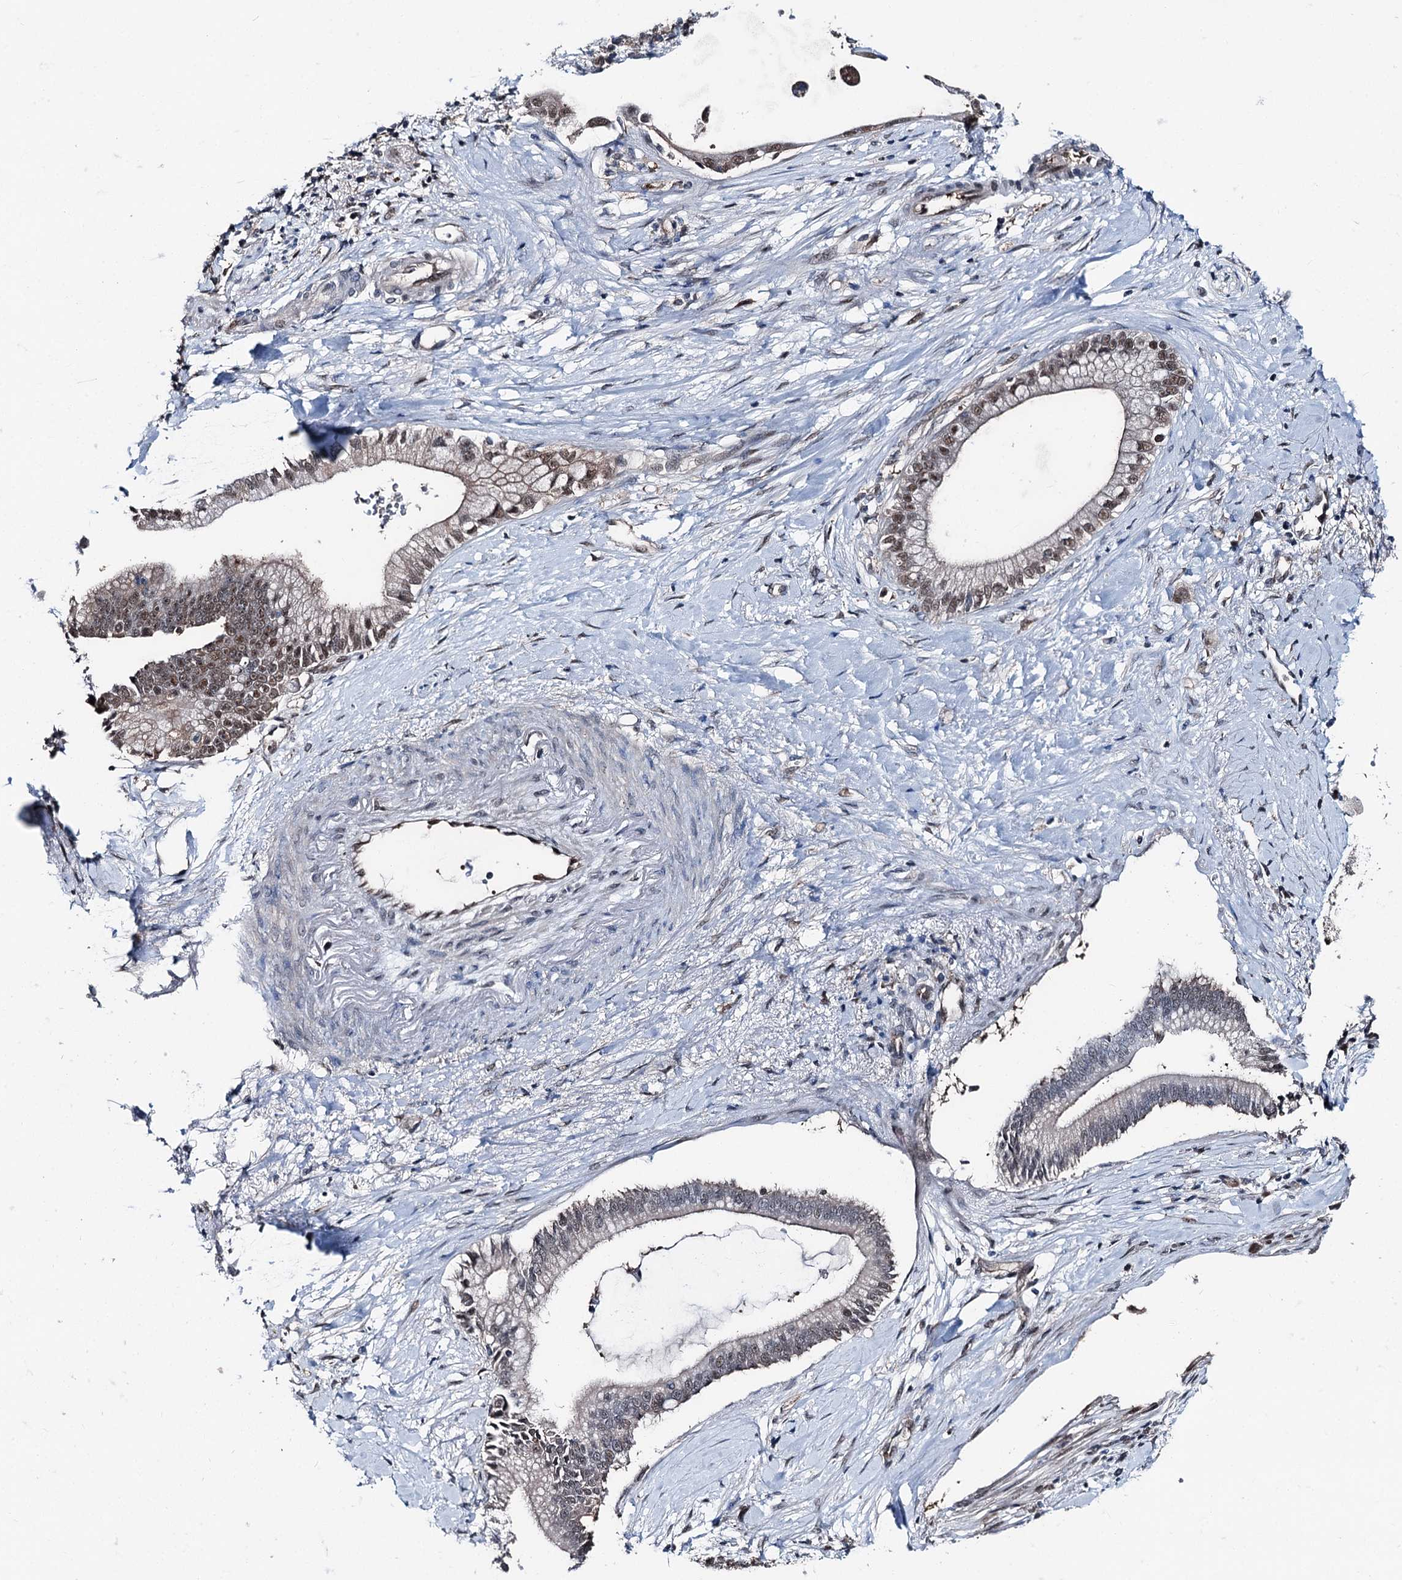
{"staining": {"intensity": "moderate", "quantity": ">75%", "location": "nuclear"}, "tissue": "pancreatic cancer", "cell_type": "Tumor cells", "image_type": "cancer", "snomed": [{"axis": "morphology", "description": "Adenocarcinoma, NOS"}, {"axis": "topography", "description": "Pancreas"}], "caption": "Immunohistochemistry (IHC) staining of pancreatic adenocarcinoma, which displays medium levels of moderate nuclear expression in approximately >75% of tumor cells indicating moderate nuclear protein expression. The staining was performed using DAB (brown) for protein detection and nuclei were counterstained in hematoxylin (blue).", "gene": "PSMD13", "patient": {"sex": "male", "age": 68}}